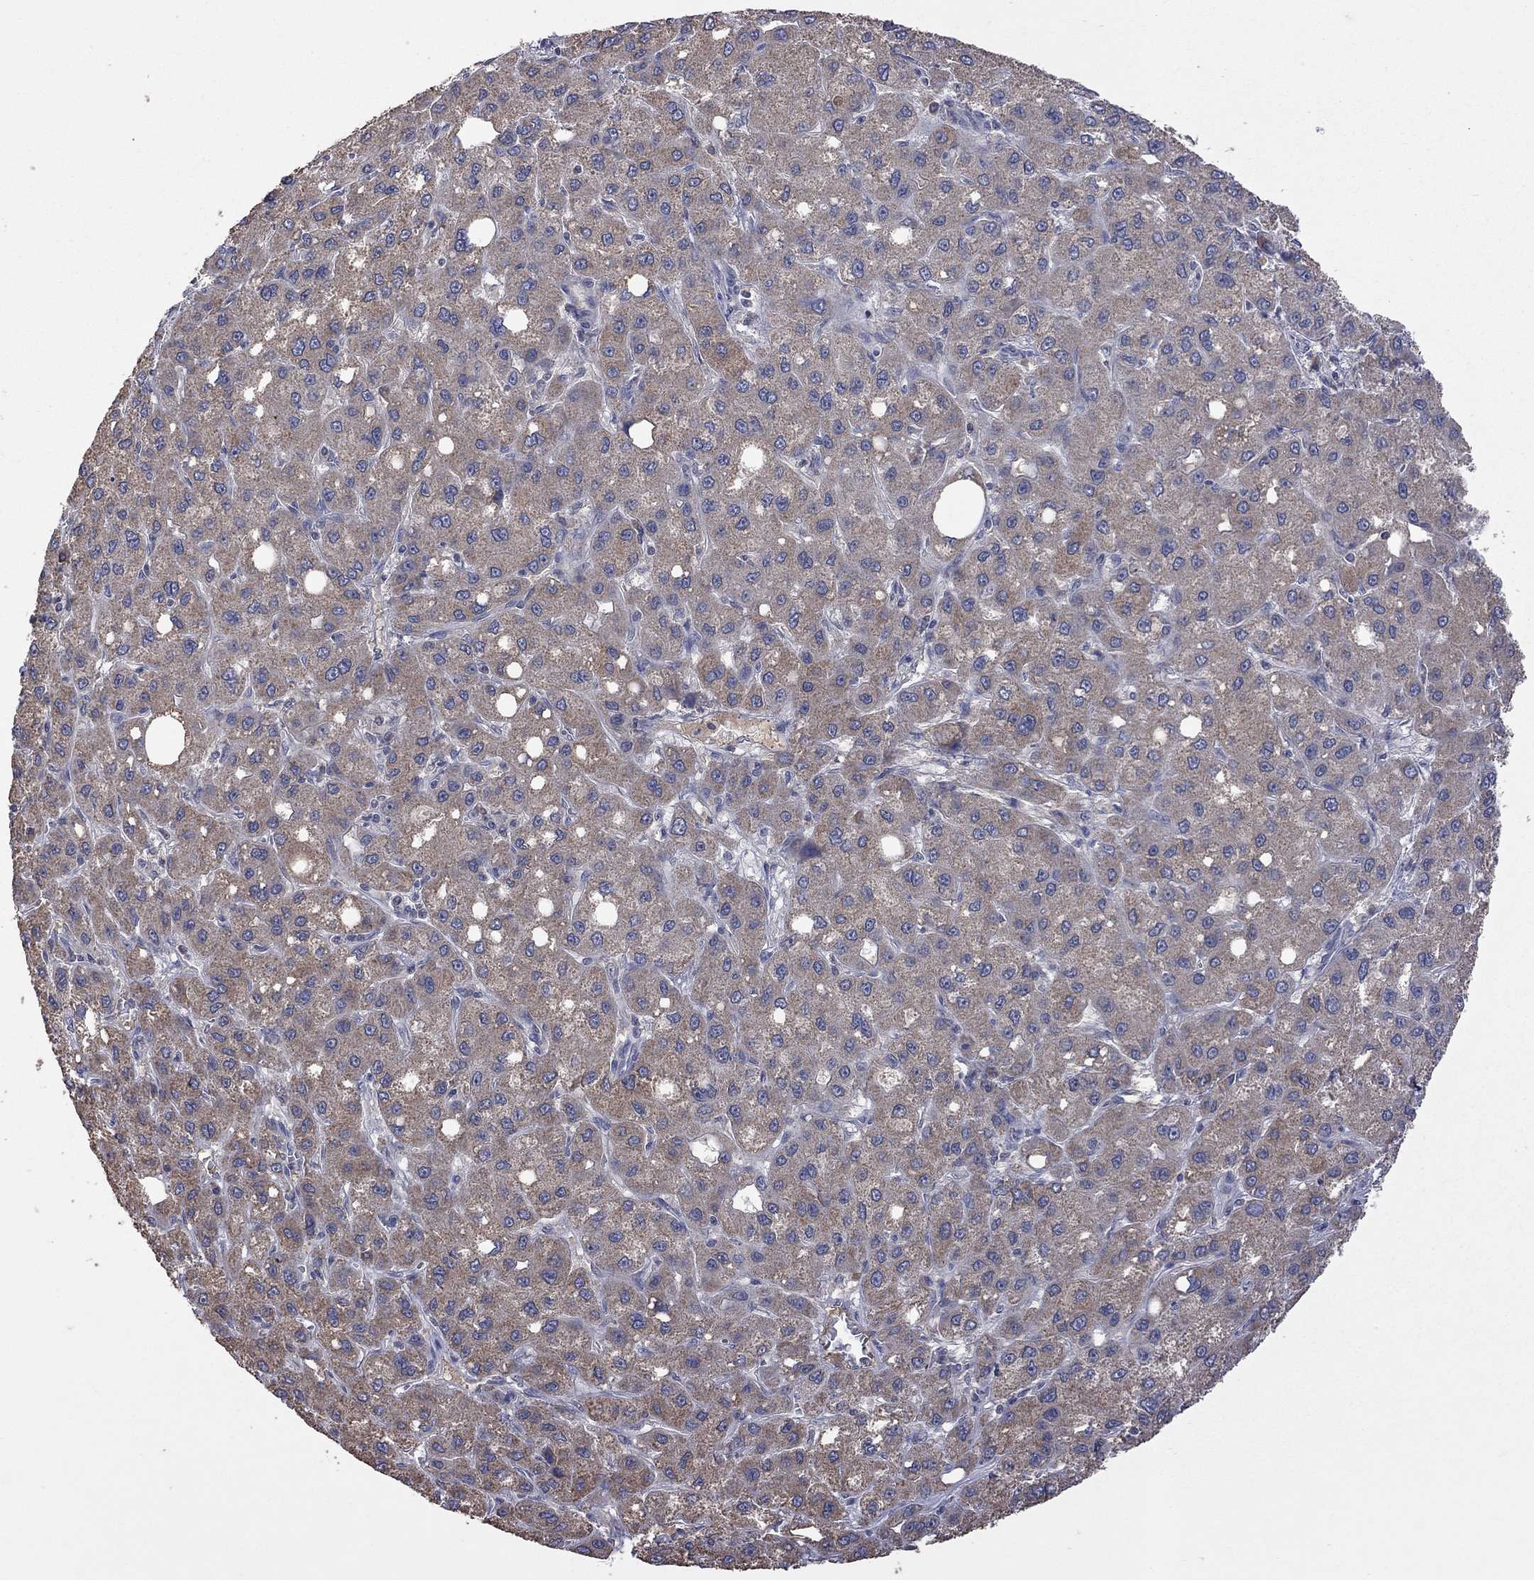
{"staining": {"intensity": "weak", "quantity": ">75%", "location": "cytoplasmic/membranous"}, "tissue": "liver cancer", "cell_type": "Tumor cells", "image_type": "cancer", "snomed": [{"axis": "morphology", "description": "Carcinoma, Hepatocellular, NOS"}, {"axis": "topography", "description": "Liver"}], "caption": "Liver hepatocellular carcinoma tissue shows weak cytoplasmic/membranous expression in about >75% of tumor cells, visualized by immunohistochemistry.", "gene": "HTR6", "patient": {"sex": "male", "age": 73}}